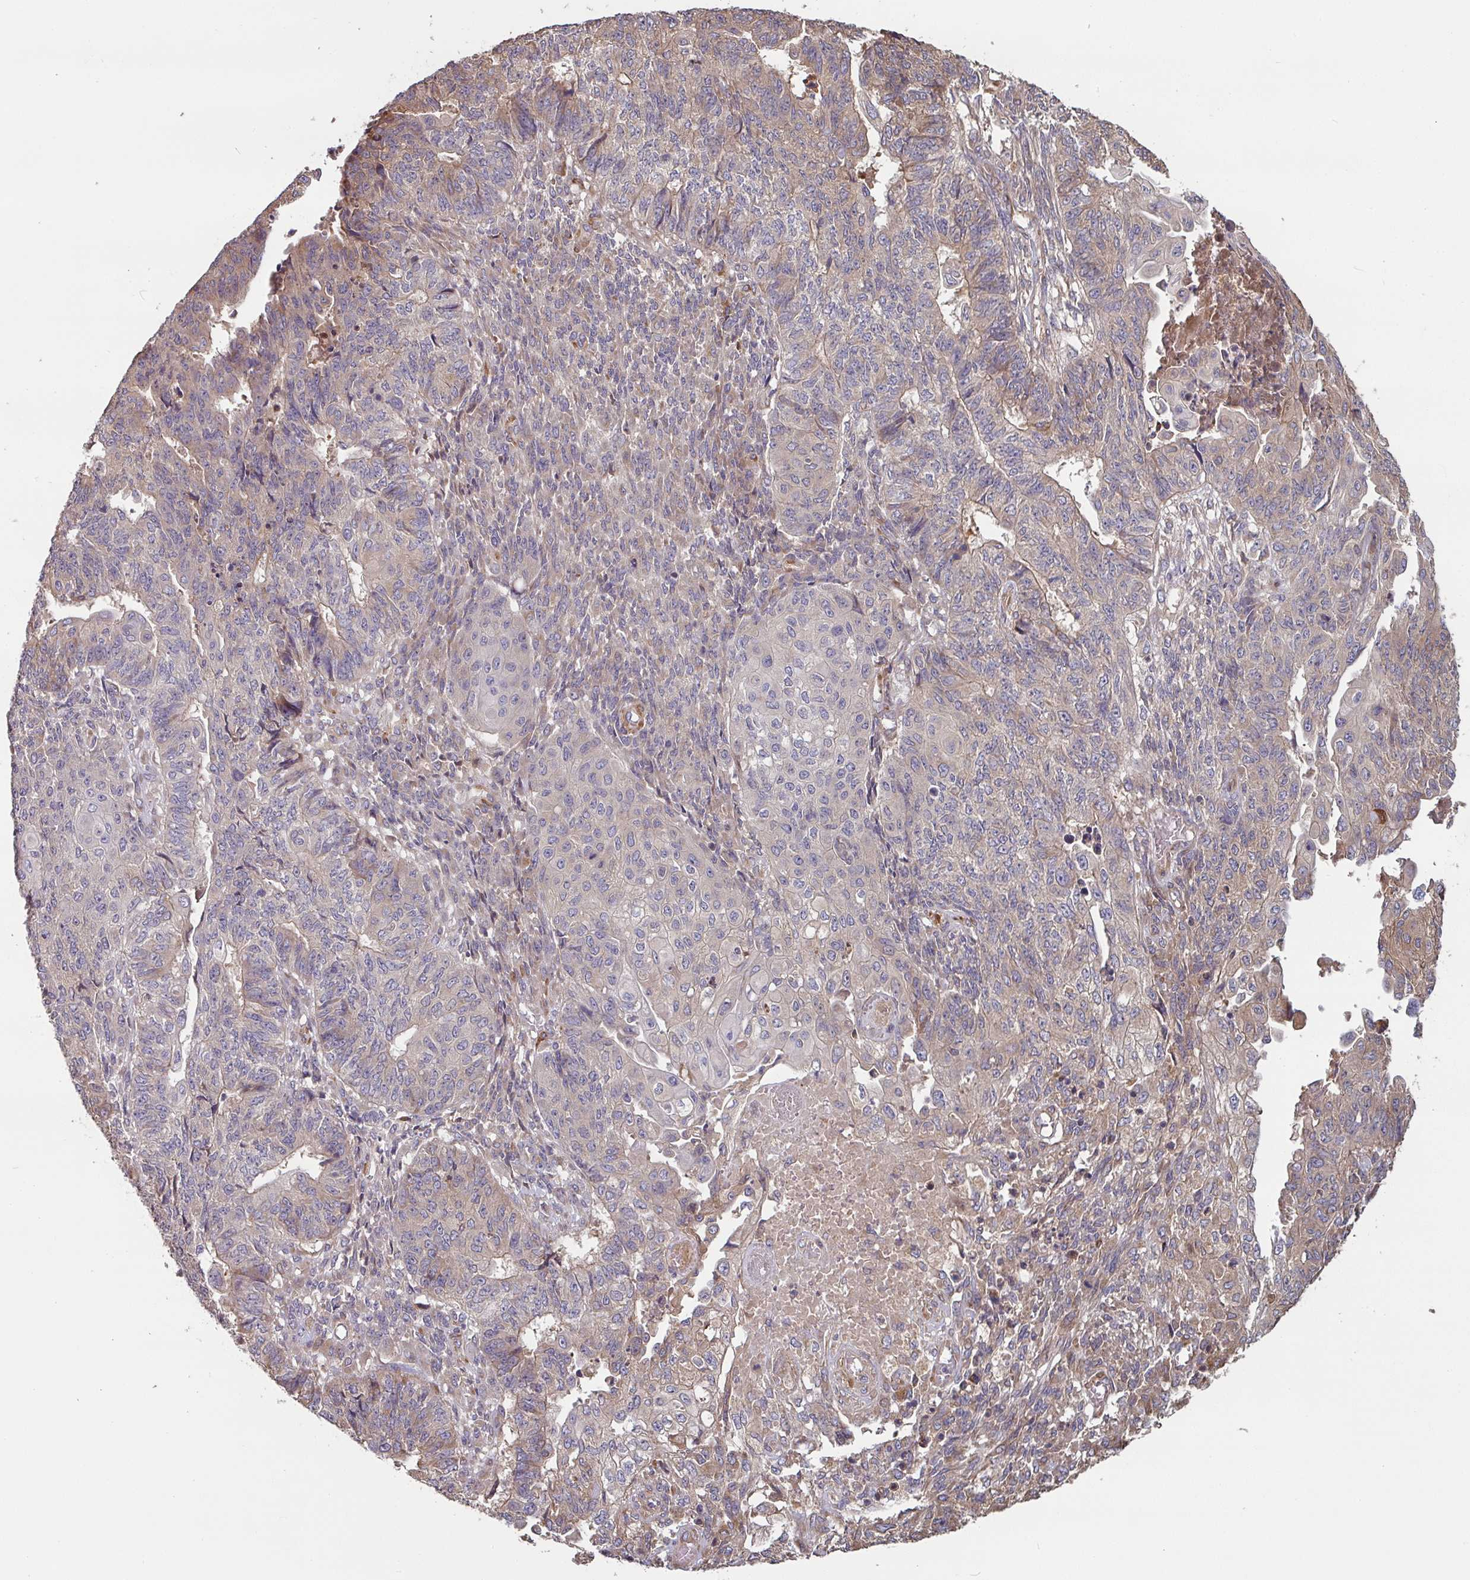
{"staining": {"intensity": "weak", "quantity": "<25%", "location": "cytoplasmic/membranous"}, "tissue": "endometrial cancer", "cell_type": "Tumor cells", "image_type": "cancer", "snomed": [{"axis": "morphology", "description": "Adenocarcinoma, NOS"}, {"axis": "topography", "description": "Endometrium"}], "caption": "Photomicrograph shows no significant protein expression in tumor cells of adenocarcinoma (endometrial).", "gene": "SIK1", "patient": {"sex": "female", "age": 32}}